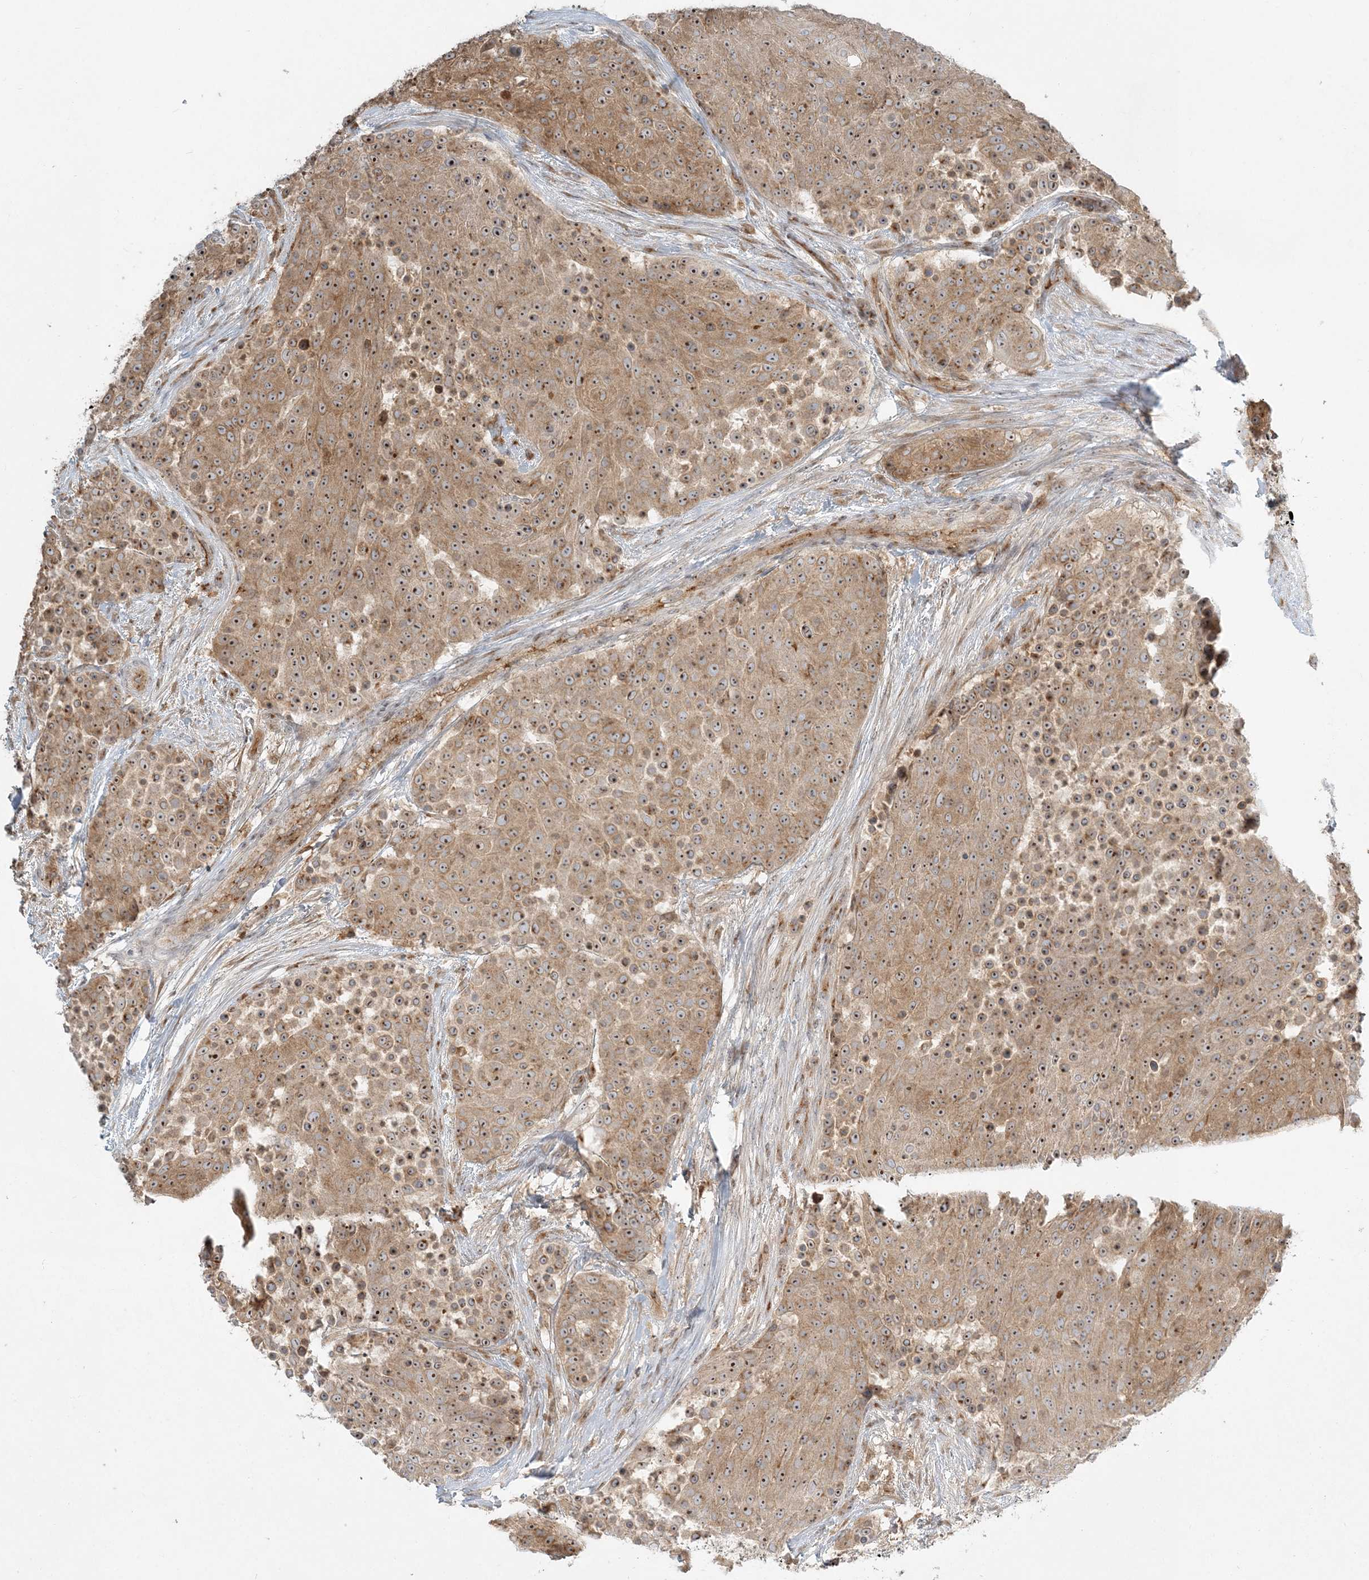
{"staining": {"intensity": "moderate", "quantity": ">75%", "location": "cytoplasmic/membranous,nuclear"}, "tissue": "urothelial cancer", "cell_type": "Tumor cells", "image_type": "cancer", "snomed": [{"axis": "morphology", "description": "Urothelial carcinoma, High grade"}, {"axis": "topography", "description": "Urinary bladder"}], "caption": "Urothelial carcinoma (high-grade) stained for a protein reveals moderate cytoplasmic/membranous and nuclear positivity in tumor cells.", "gene": "AP1AR", "patient": {"sex": "female", "age": 63}}